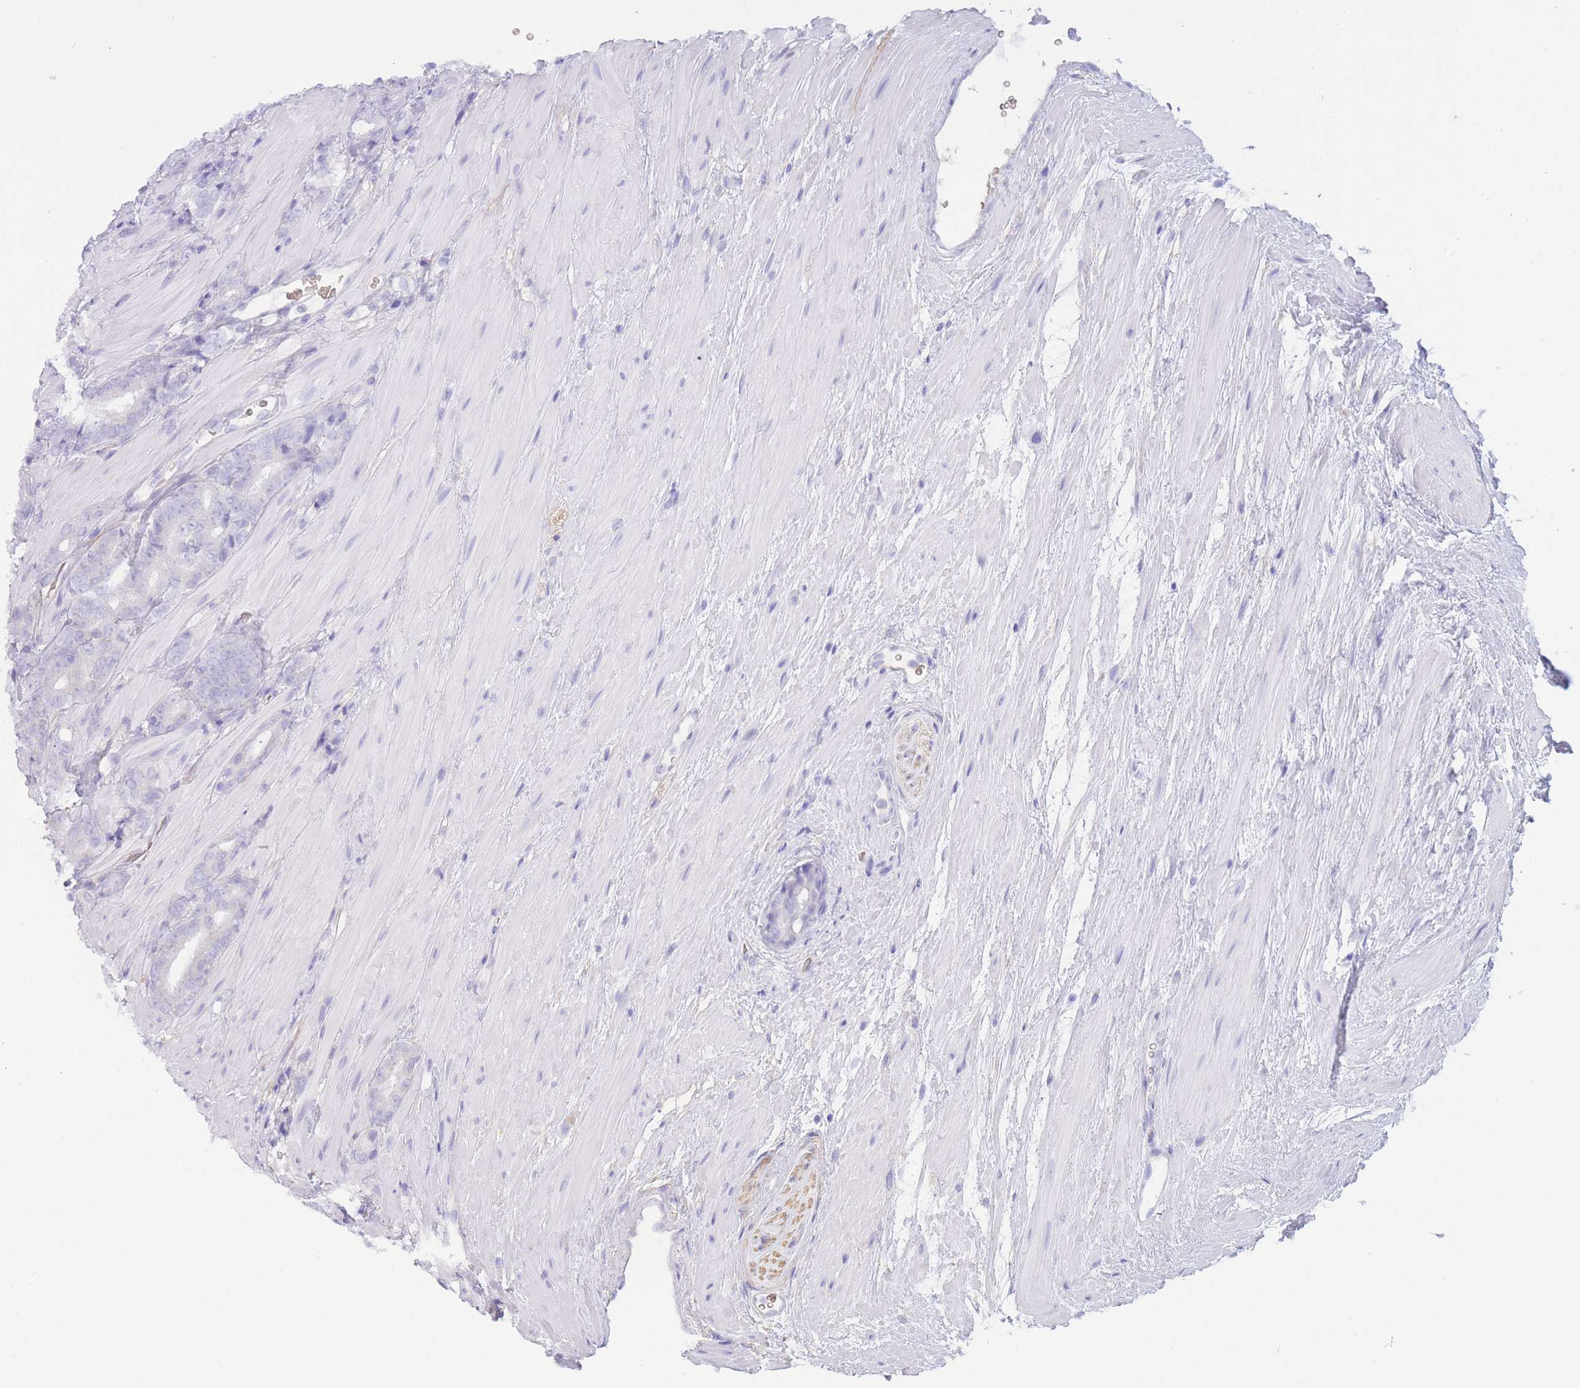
{"staining": {"intensity": "negative", "quantity": "none", "location": "none"}, "tissue": "prostate cancer", "cell_type": "Tumor cells", "image_type": "cancer", "snomed": [{"axis": "morphology", "description": "Adenocarcinoma, High grade"}, {"axis": "topography", "description": "Prostate"}], "caption": "Prostate cancer (adenocarcinoma (high-grade)) was stained to show a protein in brown. There is no significant expression in tumor cells.", "gene": "ADD2", "patient": {"sex": "male", "age": 62}}